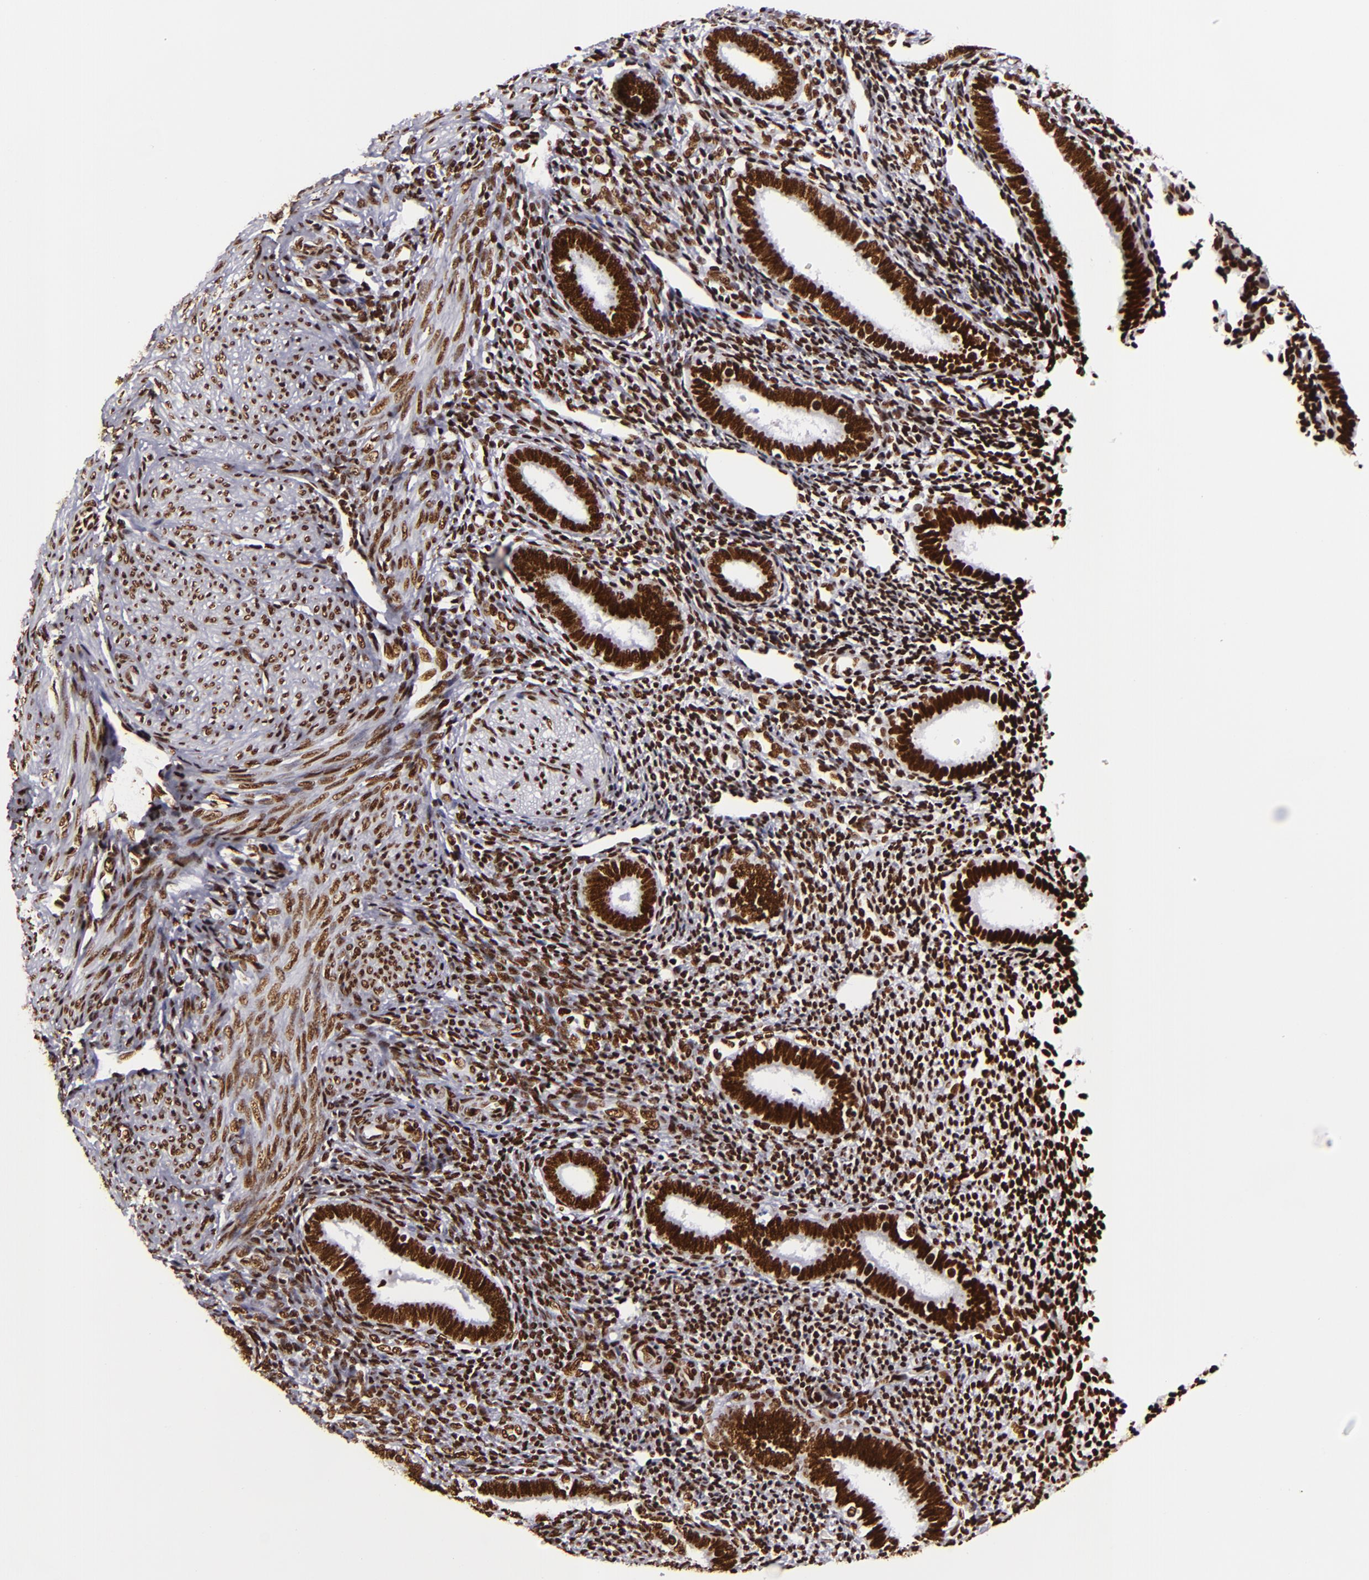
{"staining": {"intensity": "strong", "quantity": ">75%", "location": "nuclear"}, "tissue": "endometrium", "cell_type": "Cells in endometrial stroma", "image_type": "normal", "snomed": [{"axis": "morphology", "description": "Normal tissue, NOS"}, {"axis": "topography", "description": "Endometrium"}], "caption": "Endometrium was stained to show a protein in brown. There is high levels of strong nuclear expression in about >75% of cells in endometrial stroma. (DAB (3,3'-diaminobenzidine) IHC, brown staining for protein, blue staining for nuclei).", "gene": "SAFB", "patient": {"sex": "female", "age": 27}}